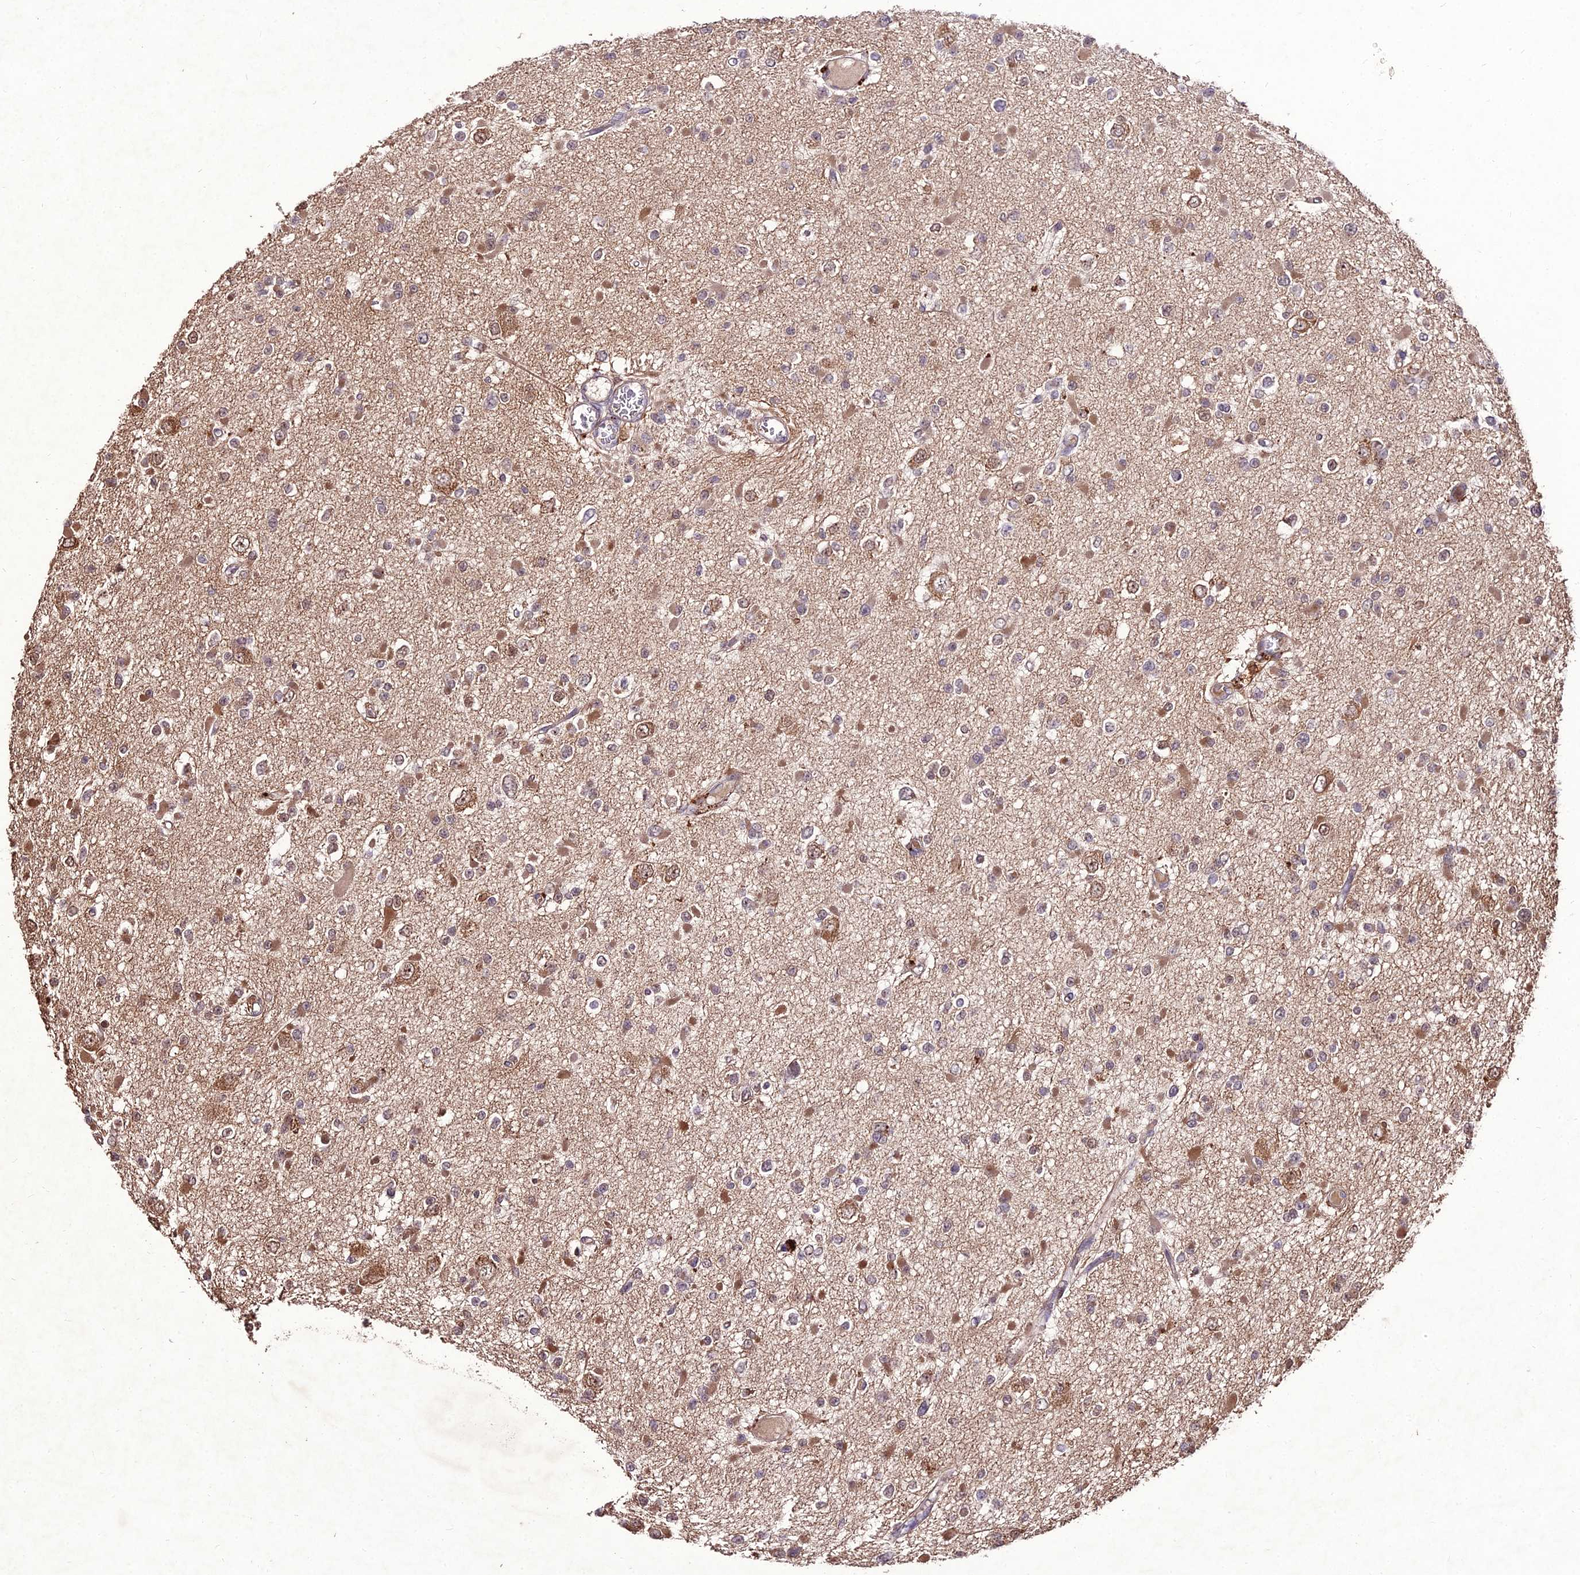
{"staining": {"intensity": "weak", "quantity": "<25%", "location": "cytoplasmic/membranous,nuclear"}, "tissue": "glioma", "cell_type": "Tumor cells", "image_type": "cancer", "snomed": [{"axis": "morphology", "description": "Glioma, malignant, Low grade"}, {"axis": "topography", "description": "Brain"}], "caption": "Tumor cells are negative for brown protein staining in low-grade glioma (malignant). (Brightfield microscopy of DAB immunohistochemistry (IHC) at high magnification).", "gene": "ZNF766", "patient": {"sex": "female", "age": 22}}